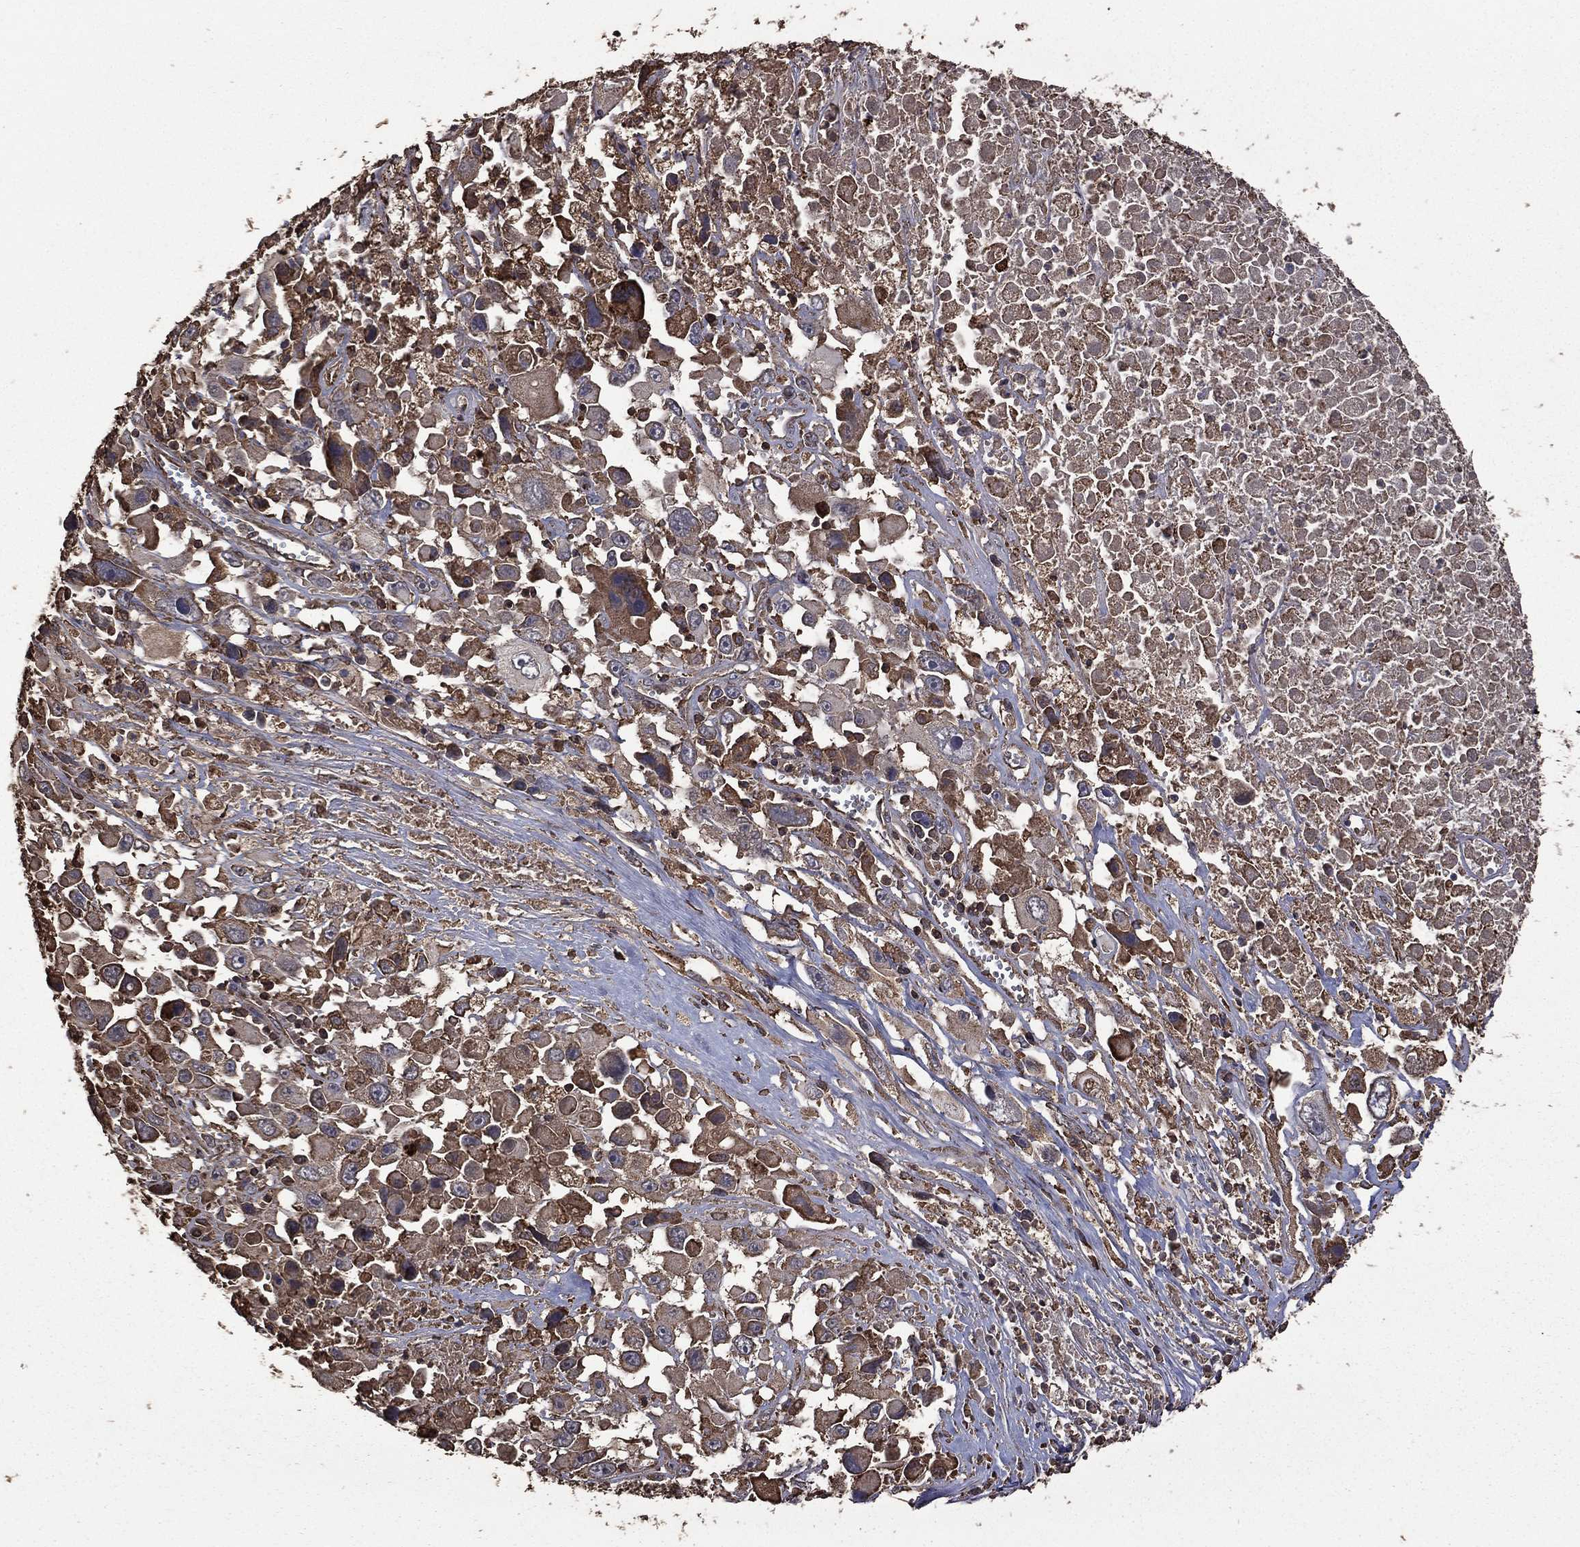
{"staining": {"intensity": "moderate", "quantity": "25%-75%", "location": "cytoplasmic/membranous"}, "tissue": "melanoma", "cell_type": "Tumor cells", "image_type": "cancer", "snomed": [{"axis": "morphology", "description": "Malignant melanoma, Metastatic site"}, {"axis": "topography", "description": "Soft tissue"}], "caption": "Human malignant melanoma (metastatic site) stained with a brown dye displays moderate cytoplasmic/membranous positive staining in approximately 25%-75% of tumor cells.", "gene": "METTL27", "patient": {"sex": "male", "age": 50}}